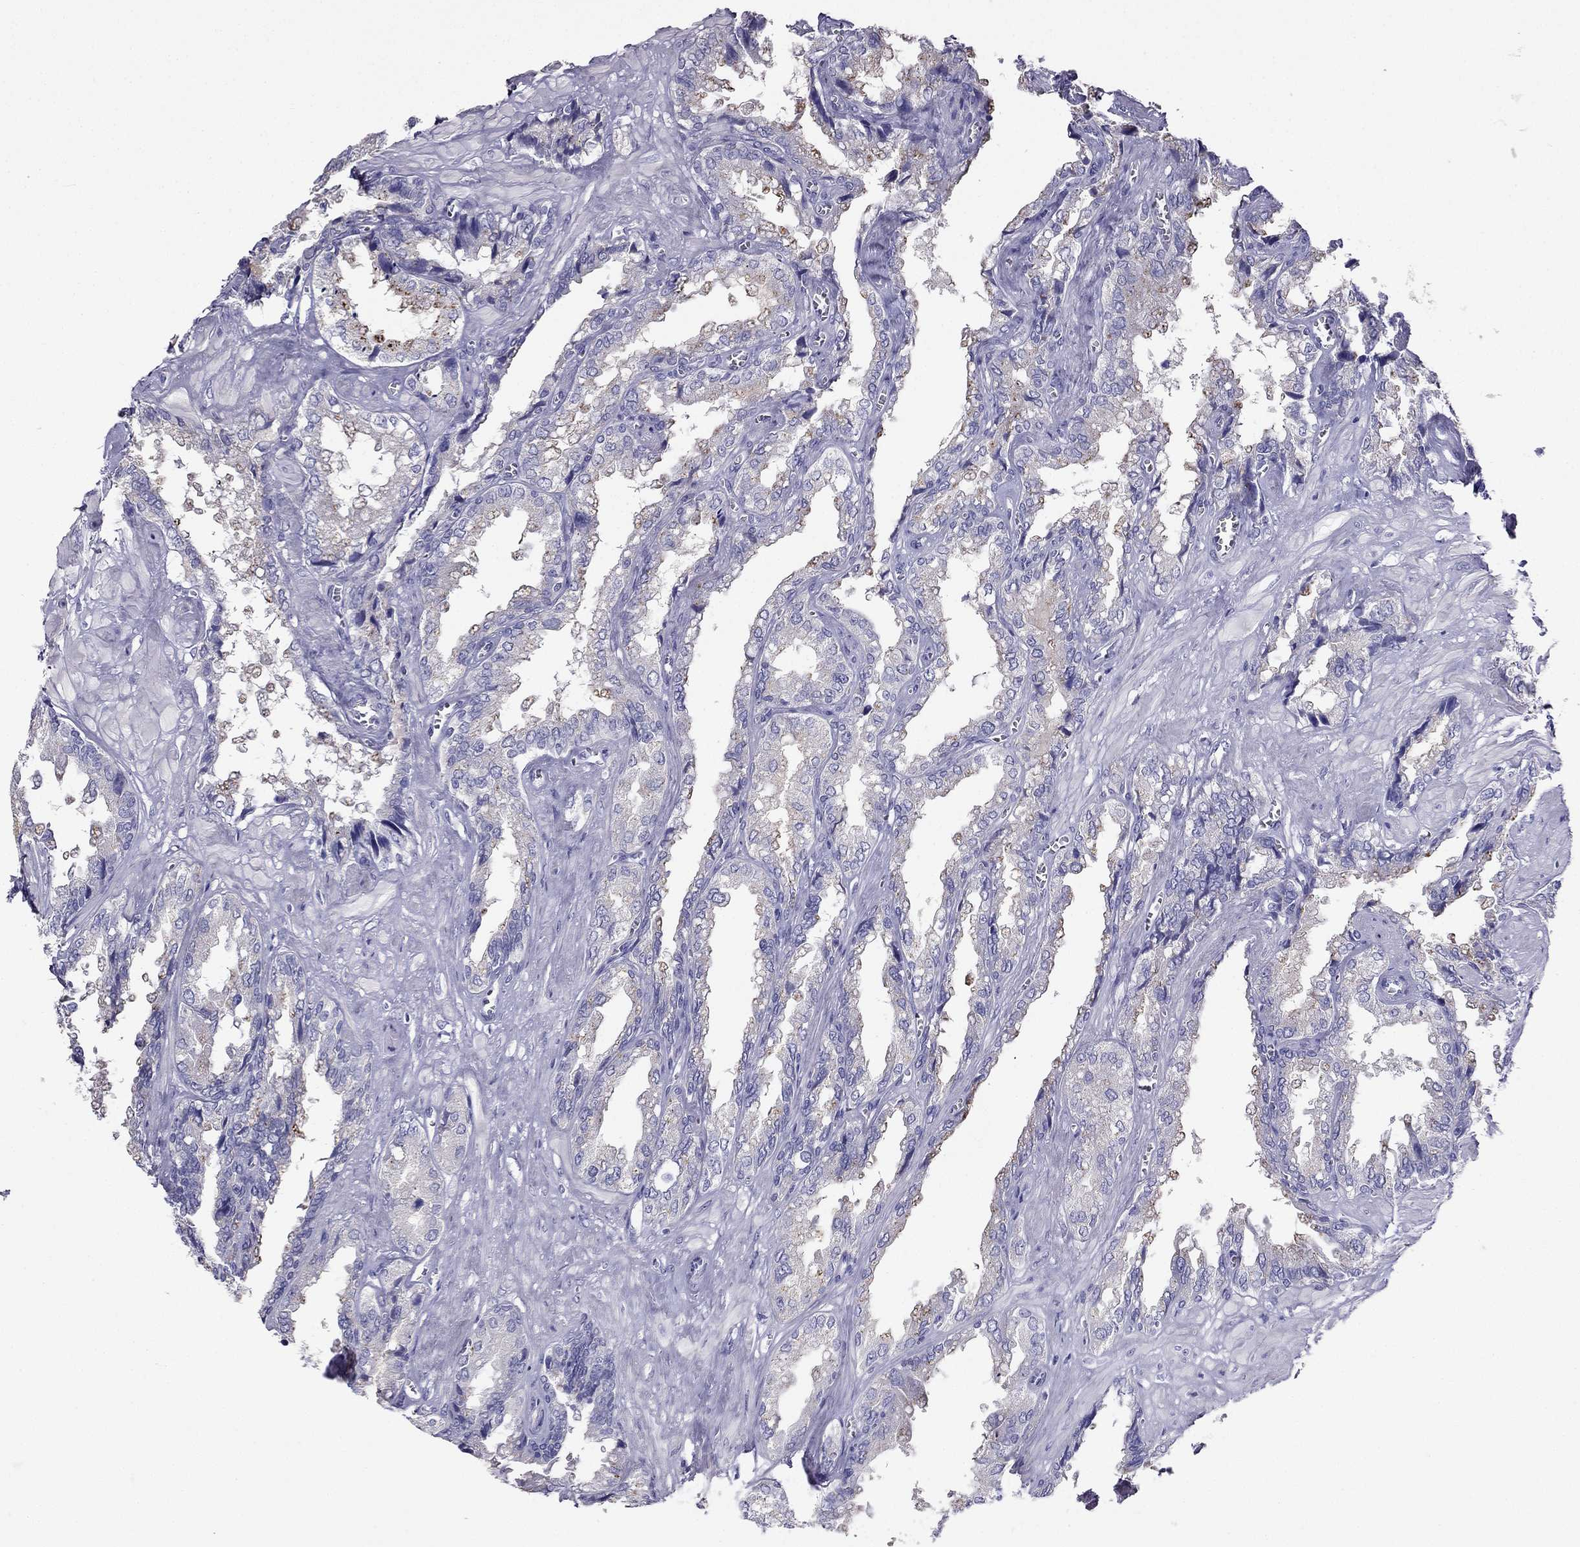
{"staining": {"intensity": "negative", "quantity": "none", "location": "none"}, "tissue": "seminal vesicle", "cell_type": "Glandular cells", "image_type": "normal", "snomed": [{"axis": "morphology", "description": "Normal tissue, NOS"}, {"axis": "topography", "description": "Seminal veicle"}], "caption": "Human seminal vesicle stained for a protein using IHC shows no expression in glandular cells.", "gene": "PTH", "patient": {"sex": "male", "age": 67}}